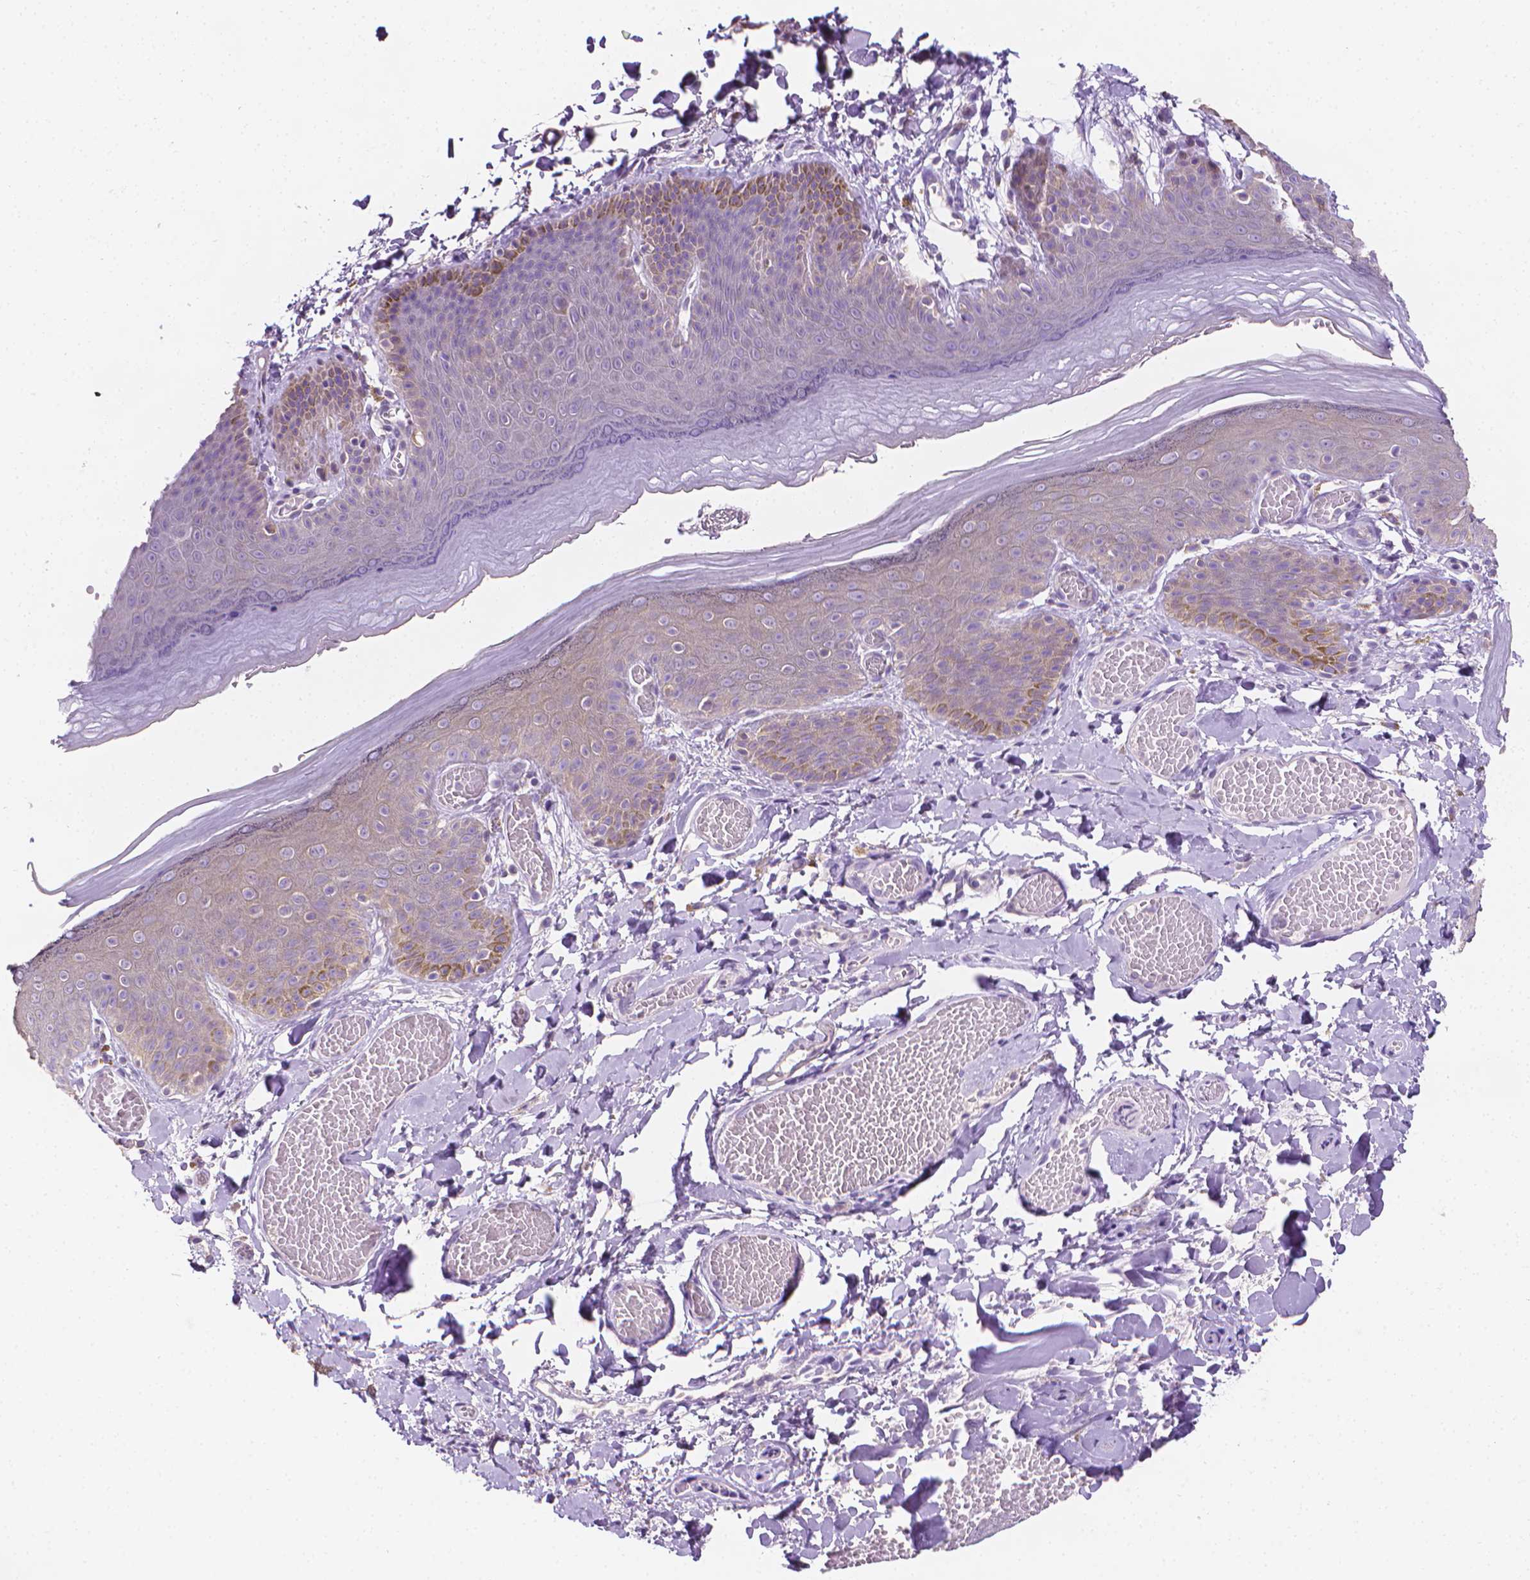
{"staining": {"intensity": "negative", "quantity": "none", "location": "none"}, "tissue": "skin", "cell_type": "Epidermal cells", "image_type": "normal", "snomed": [{"axis": "morphology", "description": "Normal tissue, NOS"}, {"axis": "topography", "description": "Anal"}], "caption": "This is an immunohistochemistry (IHC) photomicrograph of benign human skin. There is no positivity in epidermal cells.", "gene": "FASN", "patient": {"sex": "male", "age": 53}}